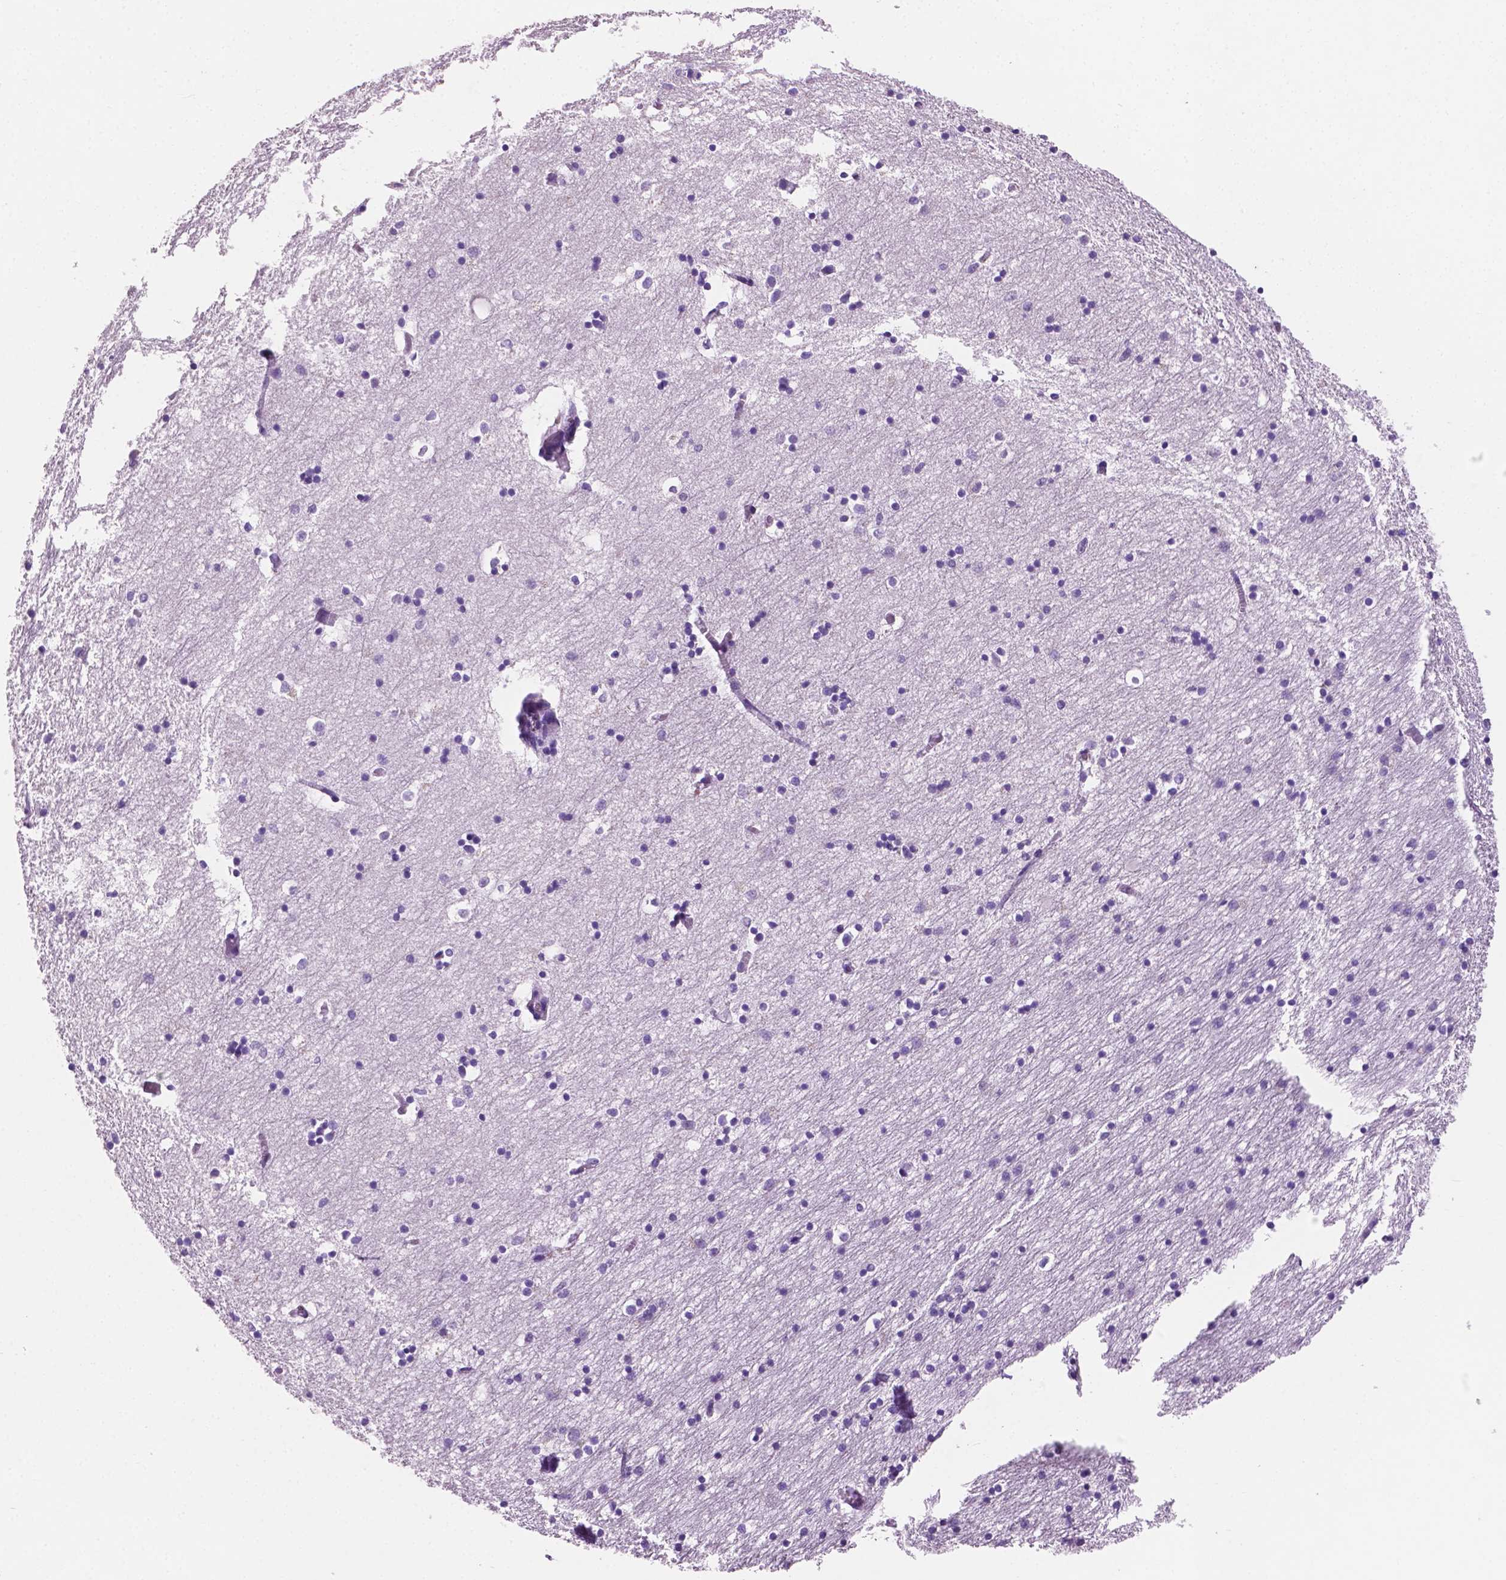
{"staining": {"intensity": "negative", "quantity": "none", "location": "none"}, "tissue": "hippocampus", "cell_type": "Glial cells", "image_type": "normal", "snomed": [{"axis": "morphology", "description": "Normal tissue, NOS"}, {"axis": "topography", "description": "Lateral ventricle wall"}, {"axis": "topography", "description": "Hippocampus"}], "caption": "Glial cells show no significant protein positivity in unremarkable hippocampus.", "gene": "SIAH2", "patient": {"sex": "female", "age": 63}}